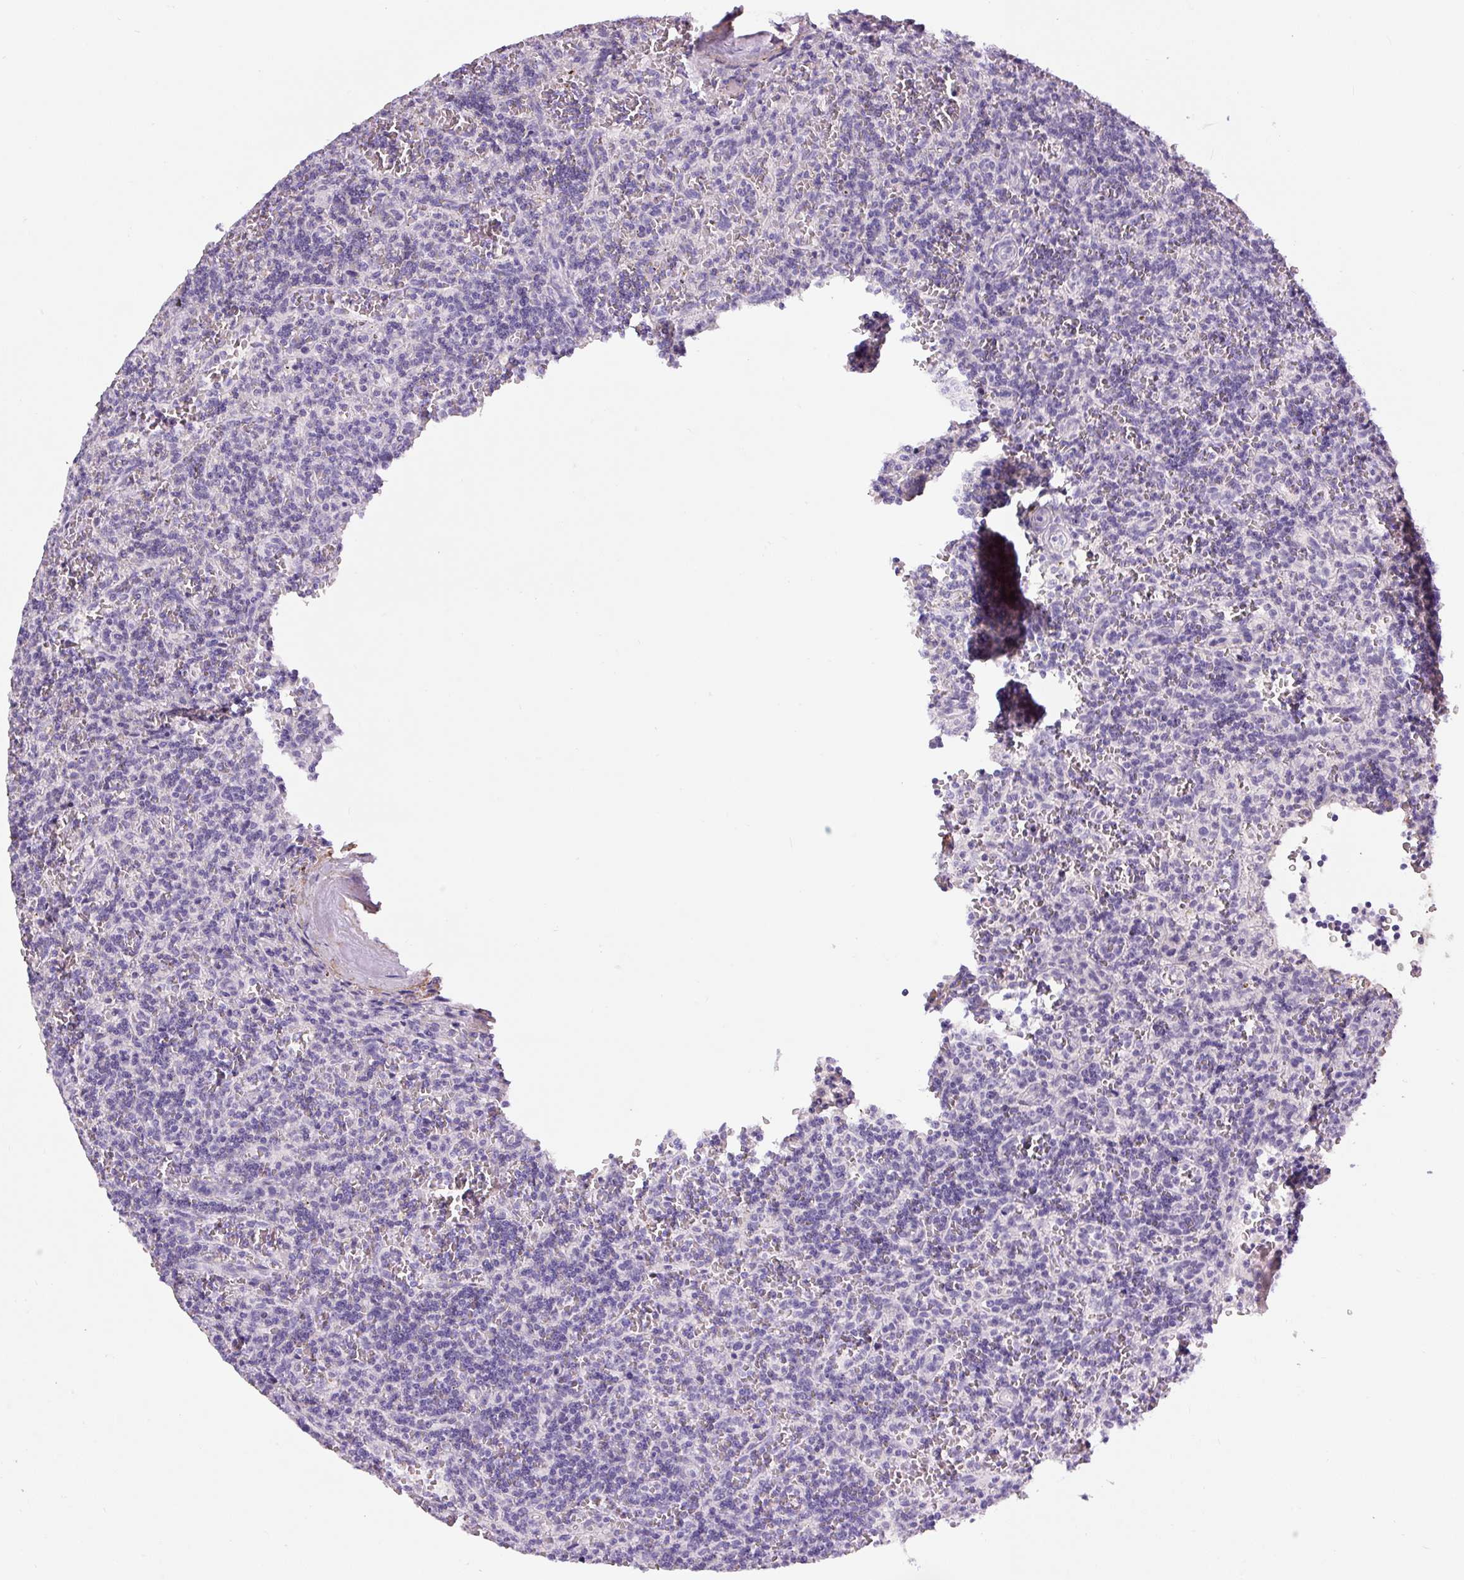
{"staining": {"intensity": "negative", "quantity": "none", "location": "none"}, "tissue": "lymphoma", "cell_type": "Tumor cells", "image_type": "cancer", "snomed": [{"axis": "morphology", "description": "Malignant lymphoma, non-Hodgkin's type, Low grade"}, {"axis": "topography", "description": "Spleen"}], "caption": "The micrograph demonstrates no significant expression in tumor cells of lymphoma. (Stains: DAB immunohistochemistry with hematoxylin counter stain, Microscopy: brightfield microscopy at high magnification).", "gene": "FBN1", "patient": {"sex": "male", "age": 73}}